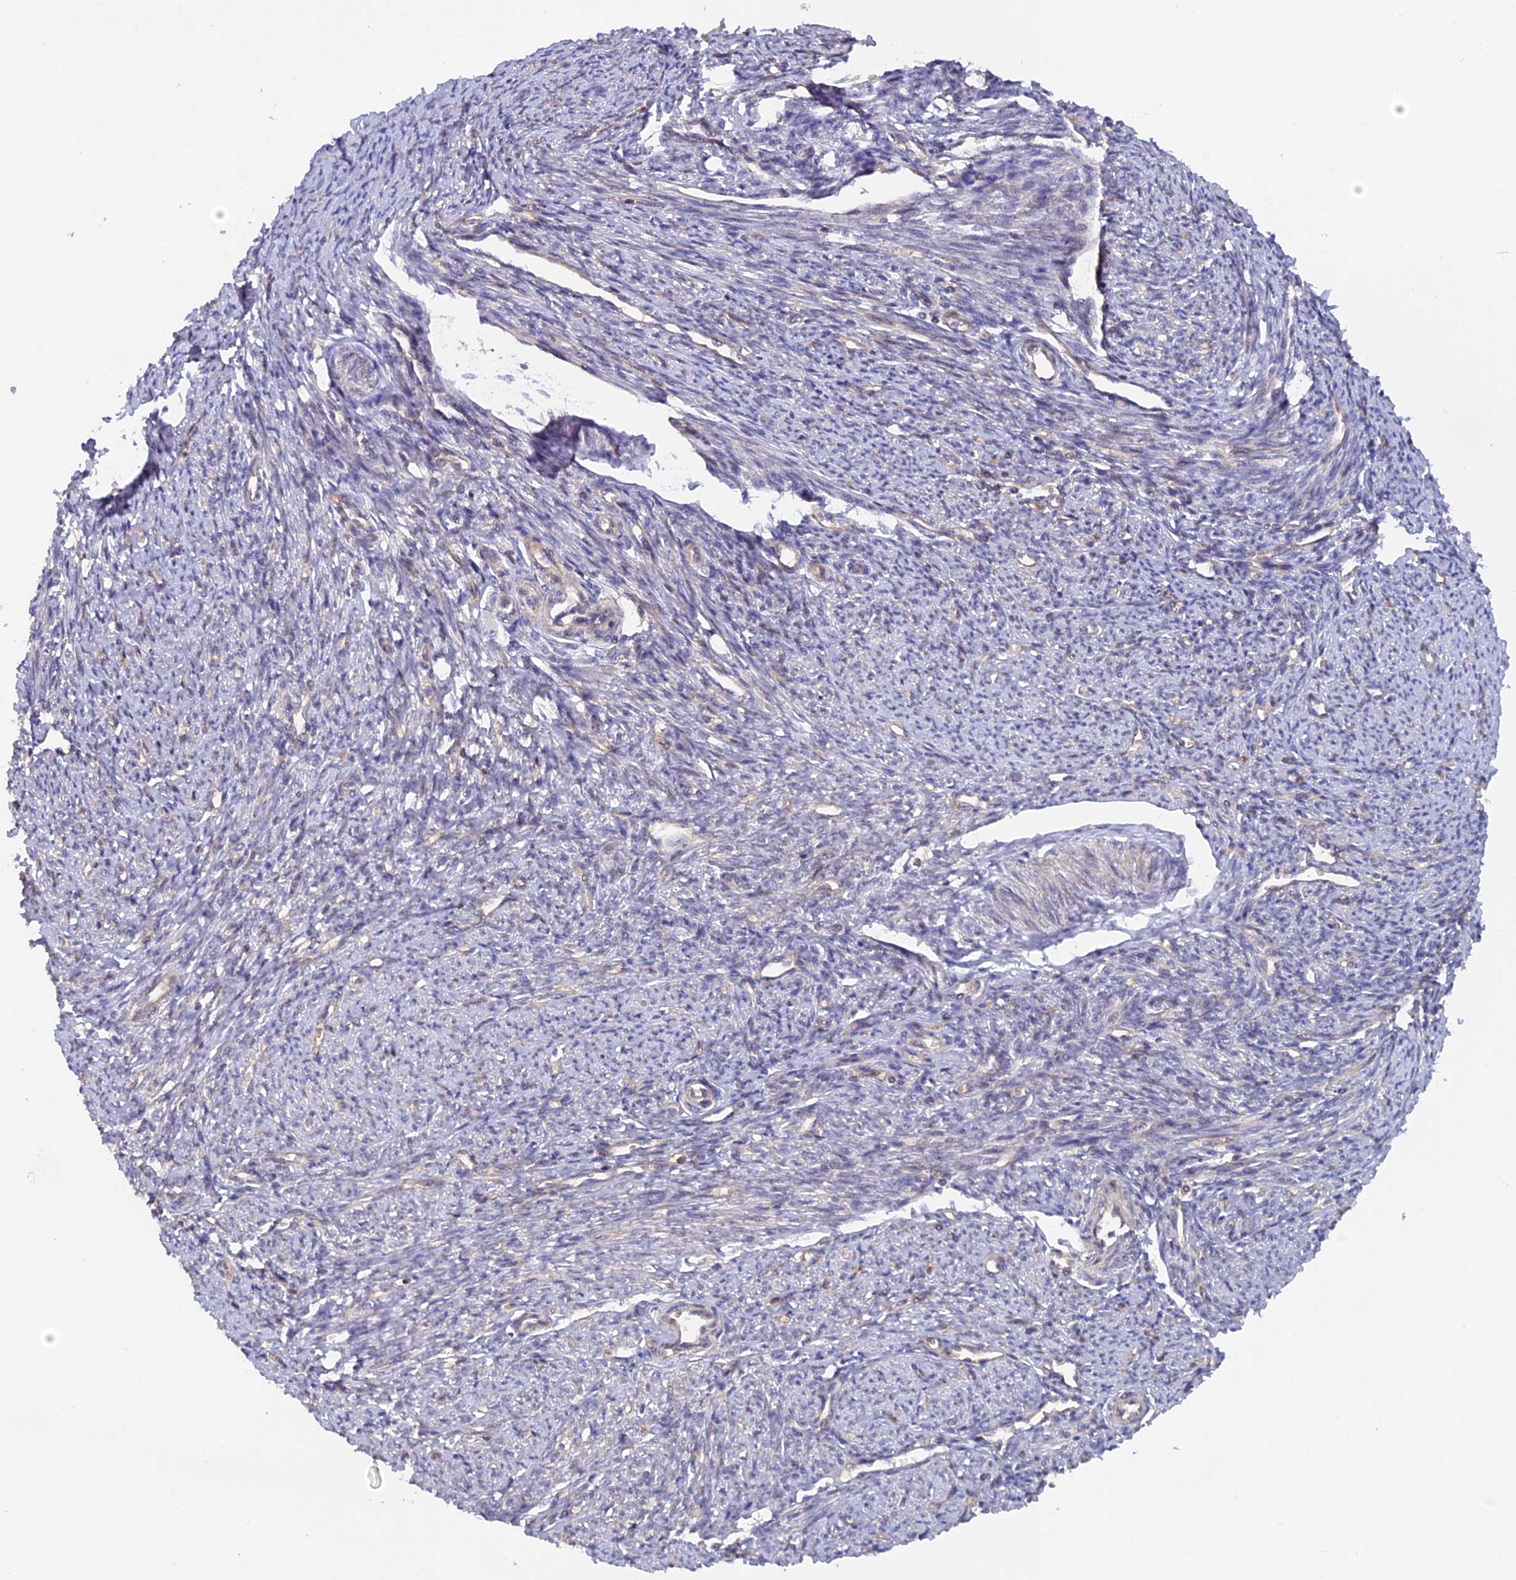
{"staining": {"intensity": "weak", "quantity": "<25%", "location": "cytoplasmic/membranous"}, "tissue": "smooth muscle", "cell_type": "Smooth muscle cells", "image_type": "normal", "snomed": [{"axis": "morphology", "description": "Normal tissue, NOS"}, {"axis": "topography", "description": "Smooth muscle"}, {"axis": "topography", "description": "Uterus"}], "caption": "Histopathology image shows no significant protein positivity in smooth muscle cells of benign smooth muscle.", "gene": "FERMT1", "patient": {"sex": "female", "age": 59}}